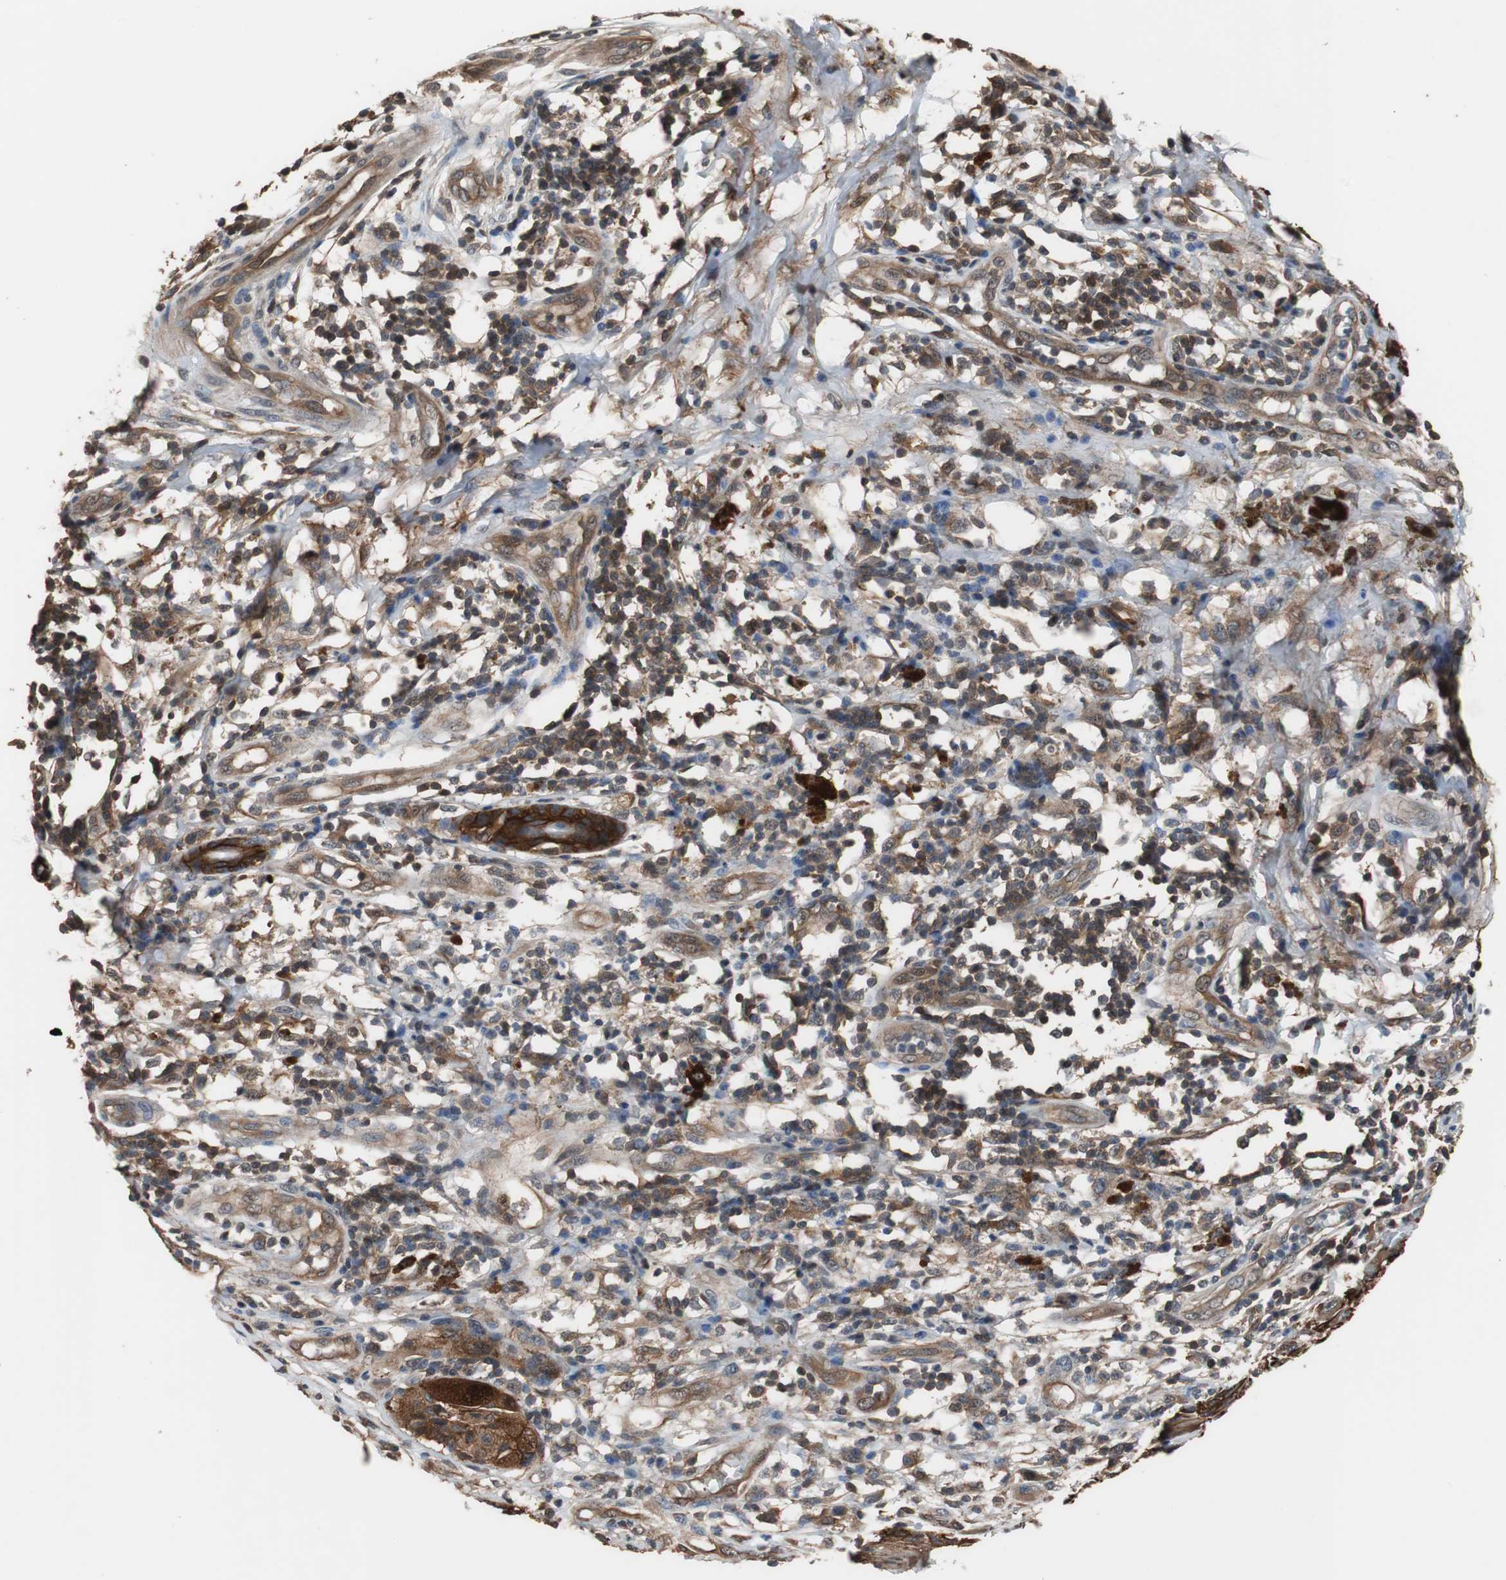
{"staining": {"intensity": "strong", "quantity": "25%-75%", "location": "cytoplasmic/membranous"}, "tissue": "melanoma", "cell_type": "Tumor cells", "image_type": "cancer", "snomed": [{"axis": "morphology", "description": "Malignant melanoma, NOS"}, {"axis": "topography", "description": "Skin"}], "caption": "Strong cytoplasmic/membranous expression is identified in about 25%-75% of tumor cells in melanoma. (IHC, brightfield microscopy, high magnification).", "gene": "NDRG1", "patient": {"sex": "female", "age": 81}}